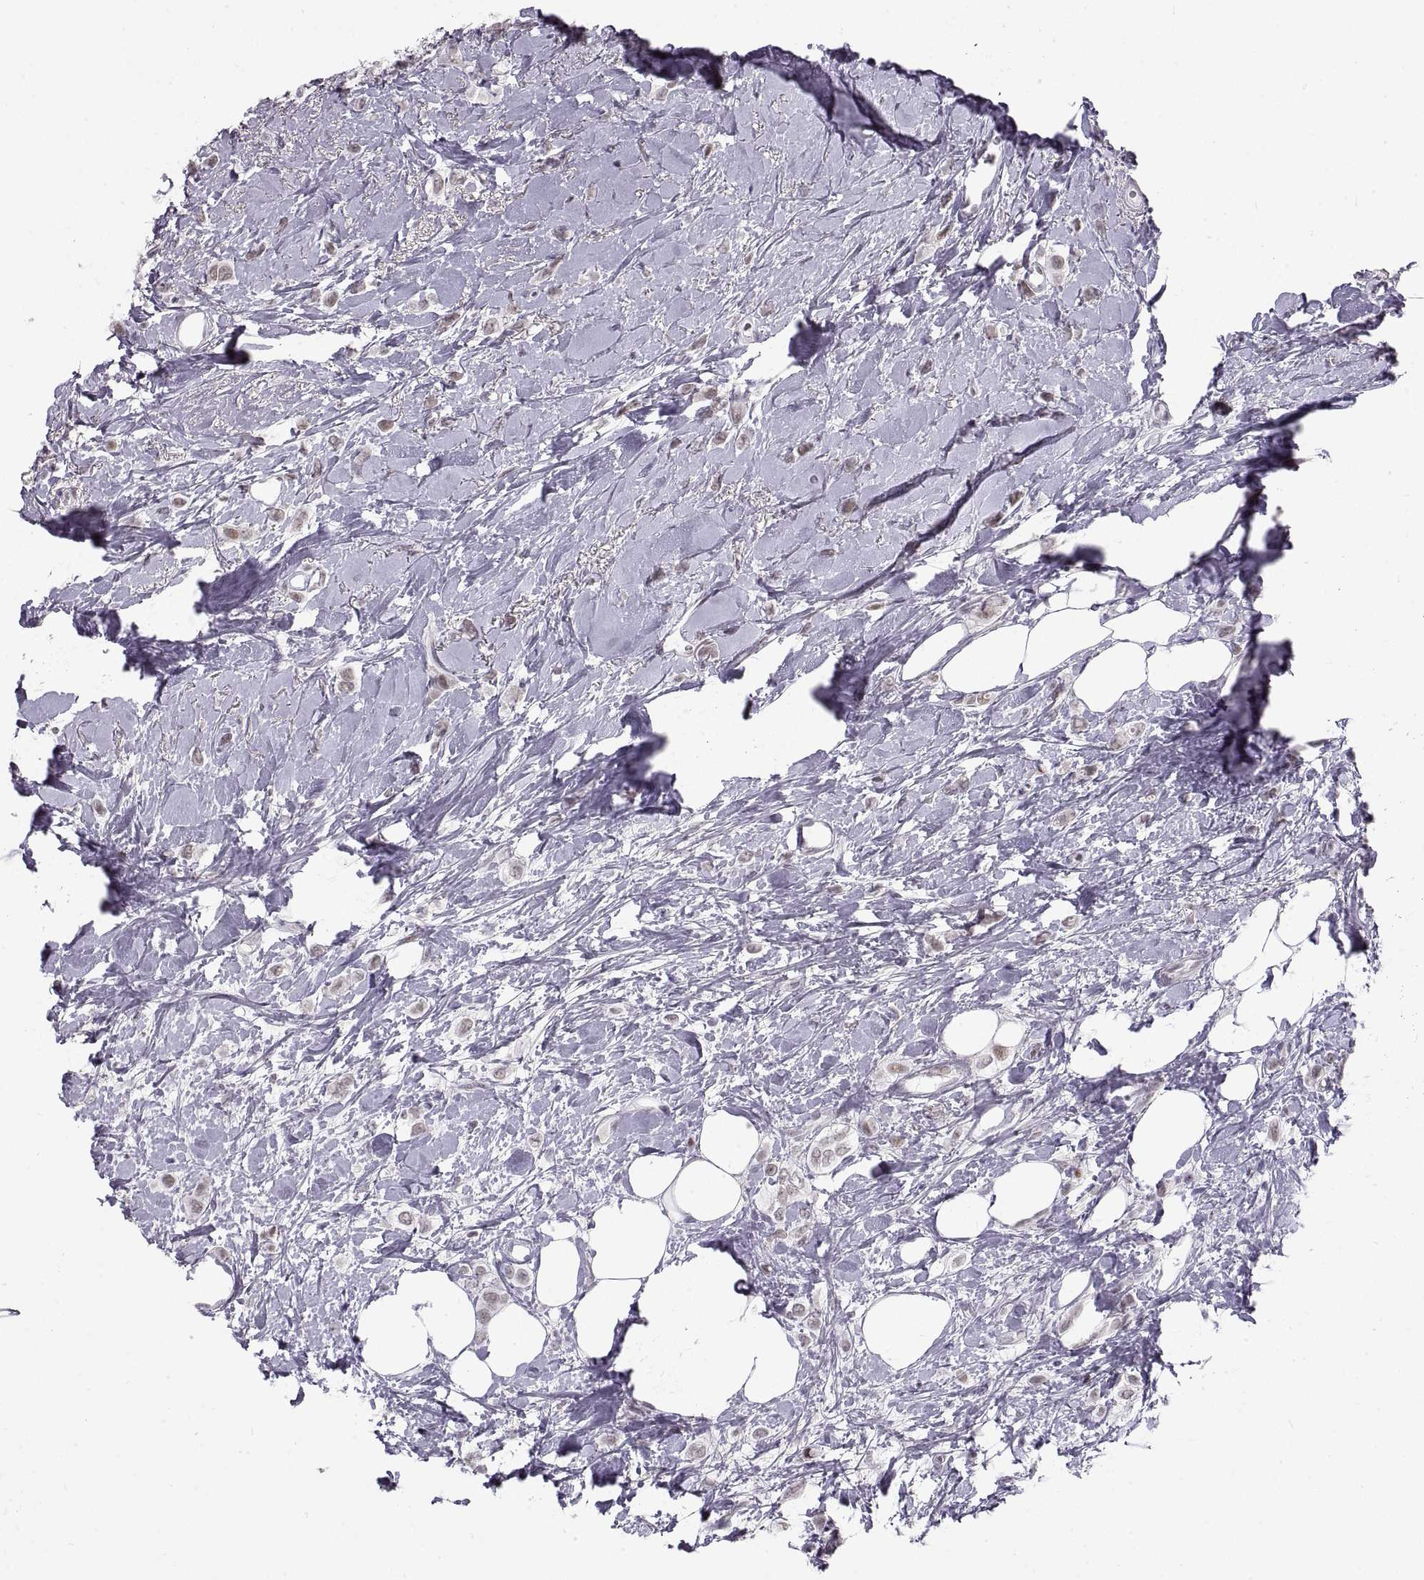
{"staining": {"intensity": "weak", "quantity": "<25%", "location": "cytoplasmic/membranous"}, "tissue": "breast cancer", "cell_type": "Tumor cells", "image_type": "cancer", "snomed": [{"axis": "morphology", "description": "Lobular carcinoma"}, {"axis": "topography", "description": "Breast"}], "caption": "The immunohistochemistry photomicrograph has no significant staining in tumor cells of breast cancer (lobular carcinoma) tissue.", "gene": "NANOS3", "patient": {"sex": "female", "age": 66}}